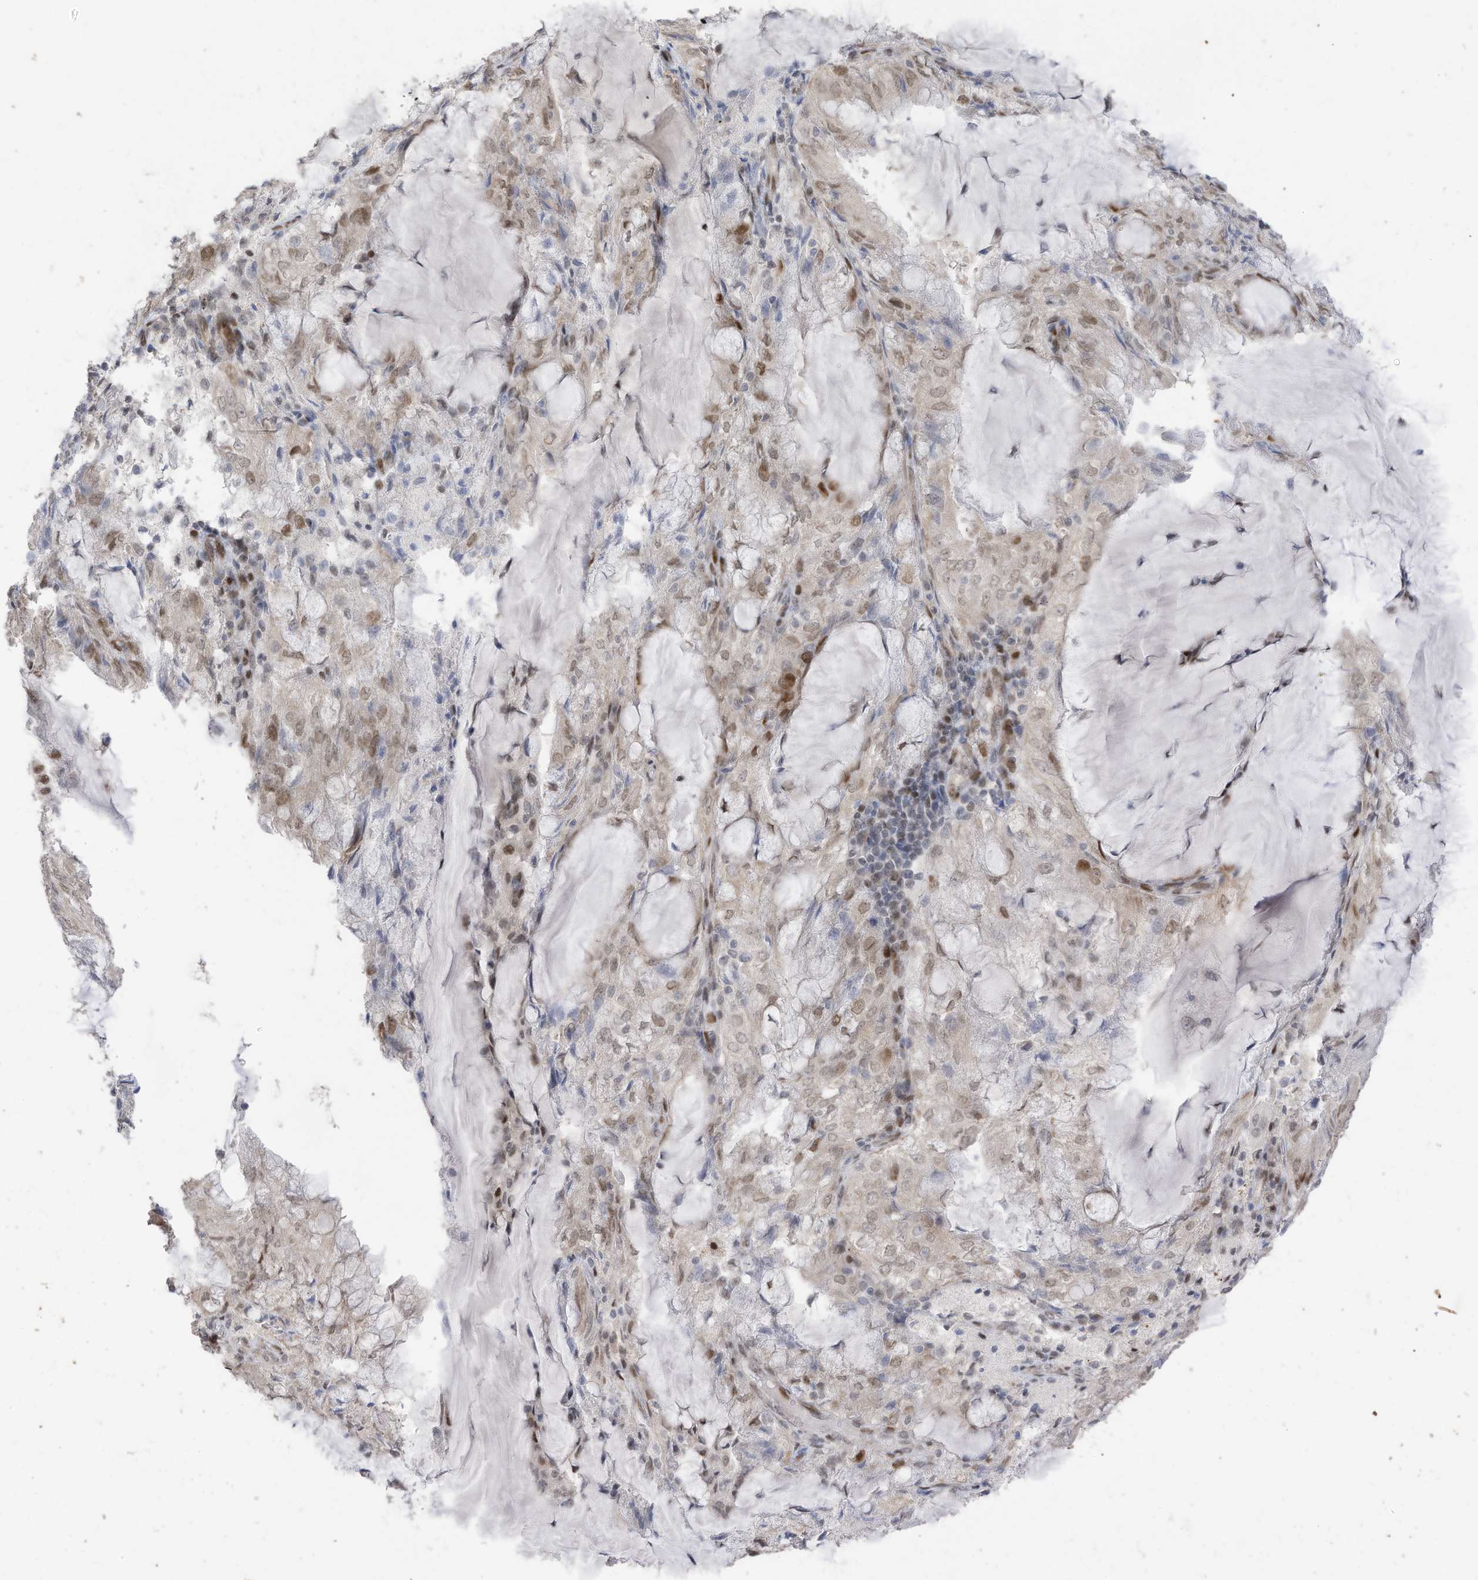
{"staining": {"intensity": "moderate", "quantity": "<25%", "location": "nuclear"}, "tissue": "endometrial cancer", "cell_type": "Tumor cells", "image_type": "cancer", "snomed": [{"axis": "morphology", "description": "Adenocarcinoma, NOS"}, {"axis": "topography", "description": "Endometrium"}], "caption": "Endometrial cancer stained with a brown dye displays moderate nuclear positive positivity in approximately <25% of tumor cells.", "gene": "RABL3", "patient": {"sex": "female", "age": 81}}